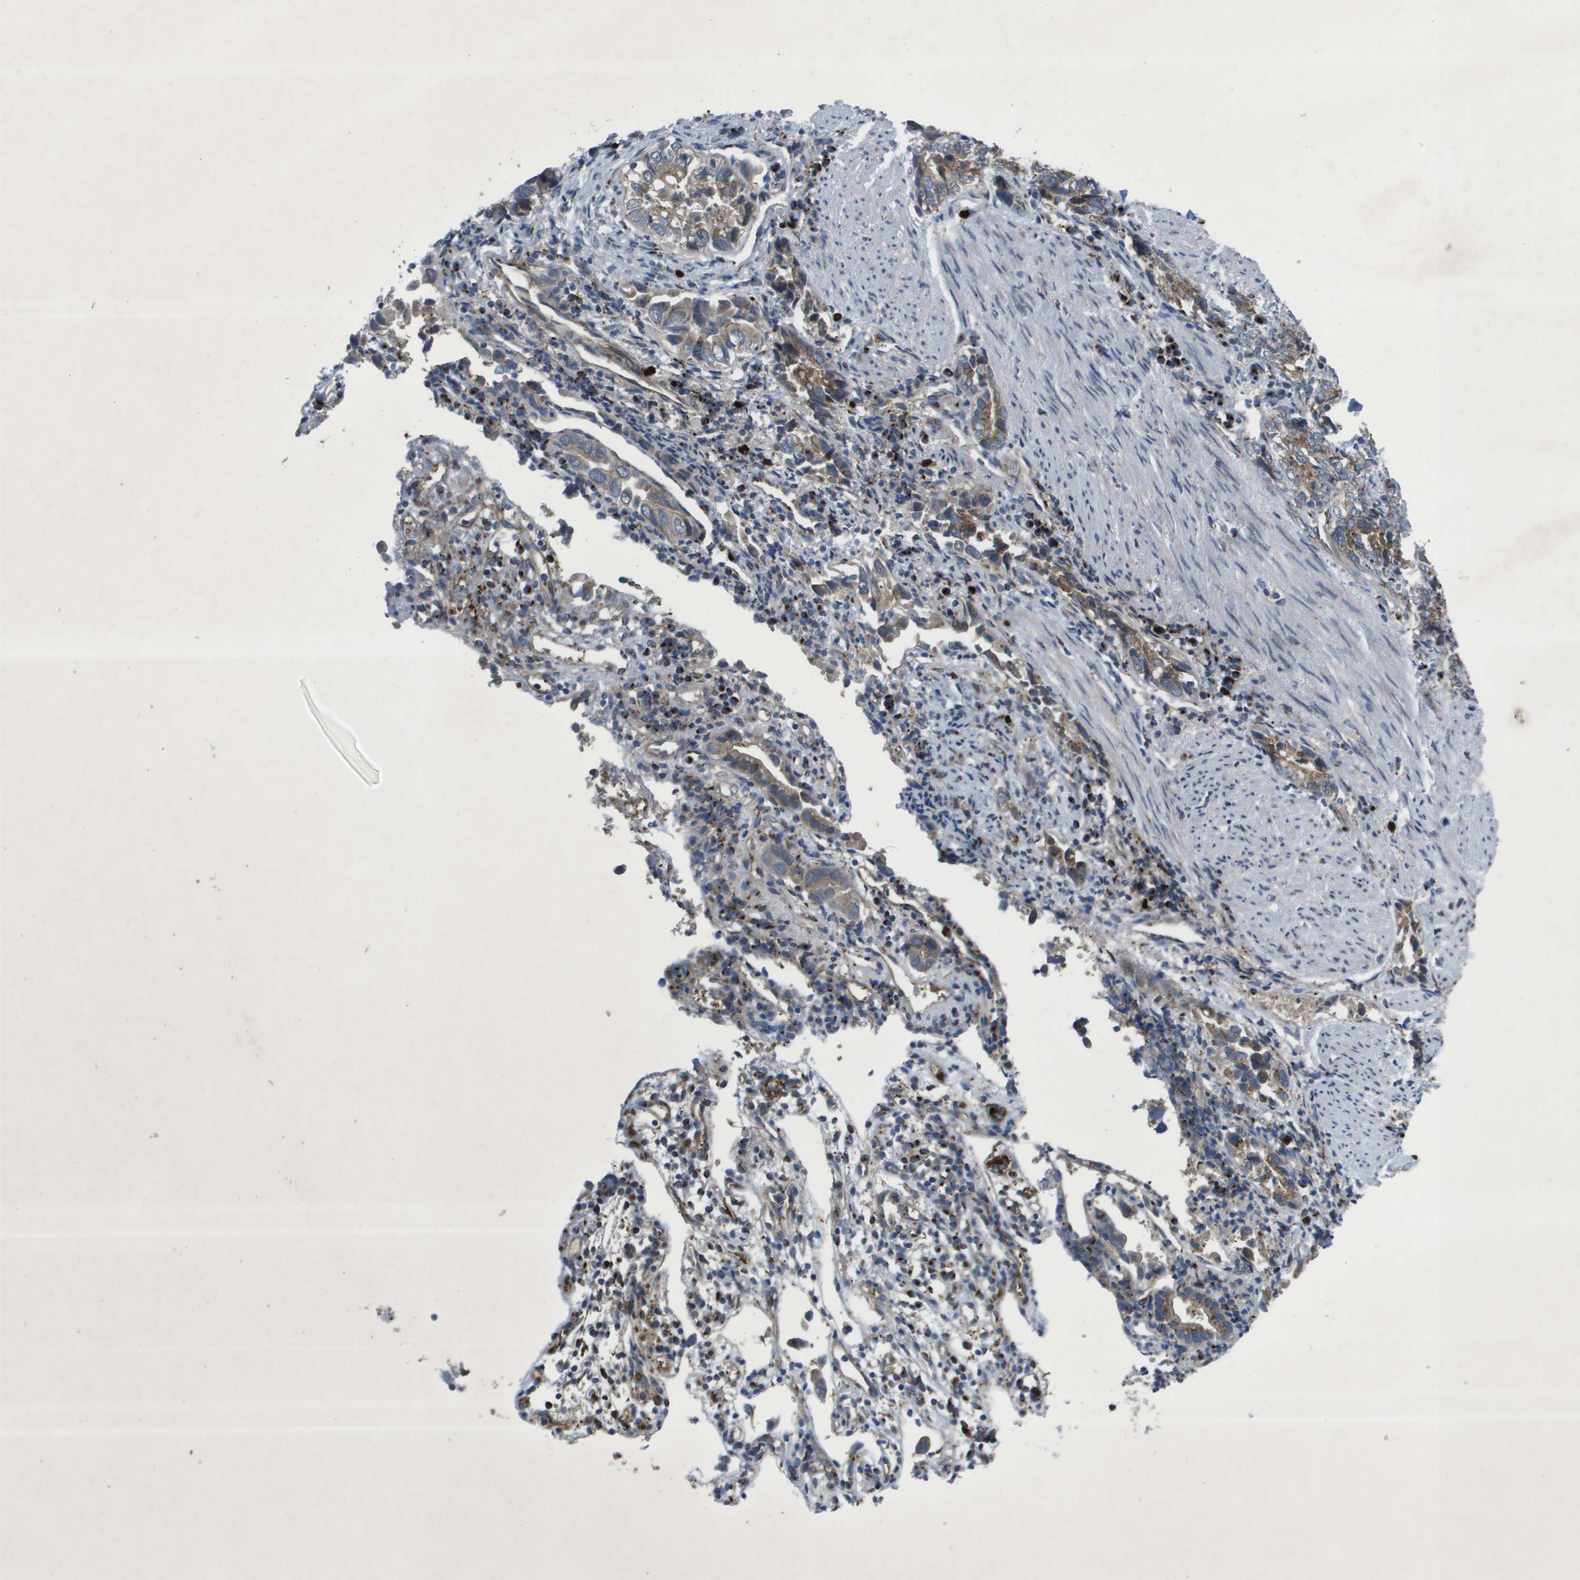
{"staining": {"intensity": "moderate", "quantity": ">75%", "location": "cytoplasmic/membranous"}, "tissue": "liver cancer", "cell_type": "Tumor cells", "image_type": "cancer", "snomed": [{"axis": "morphology", "description": "Cholangiocarcinoma"}, {"axis": "topography", "description": "Liver"}], "caption": "A brown stain labels moderate cytoplasmic/membranous expression of a protein in liver cholangiocarcinoma tumor cells.", "gene": "QSOX2", "patient": {"sex": "female", "age": 79}}